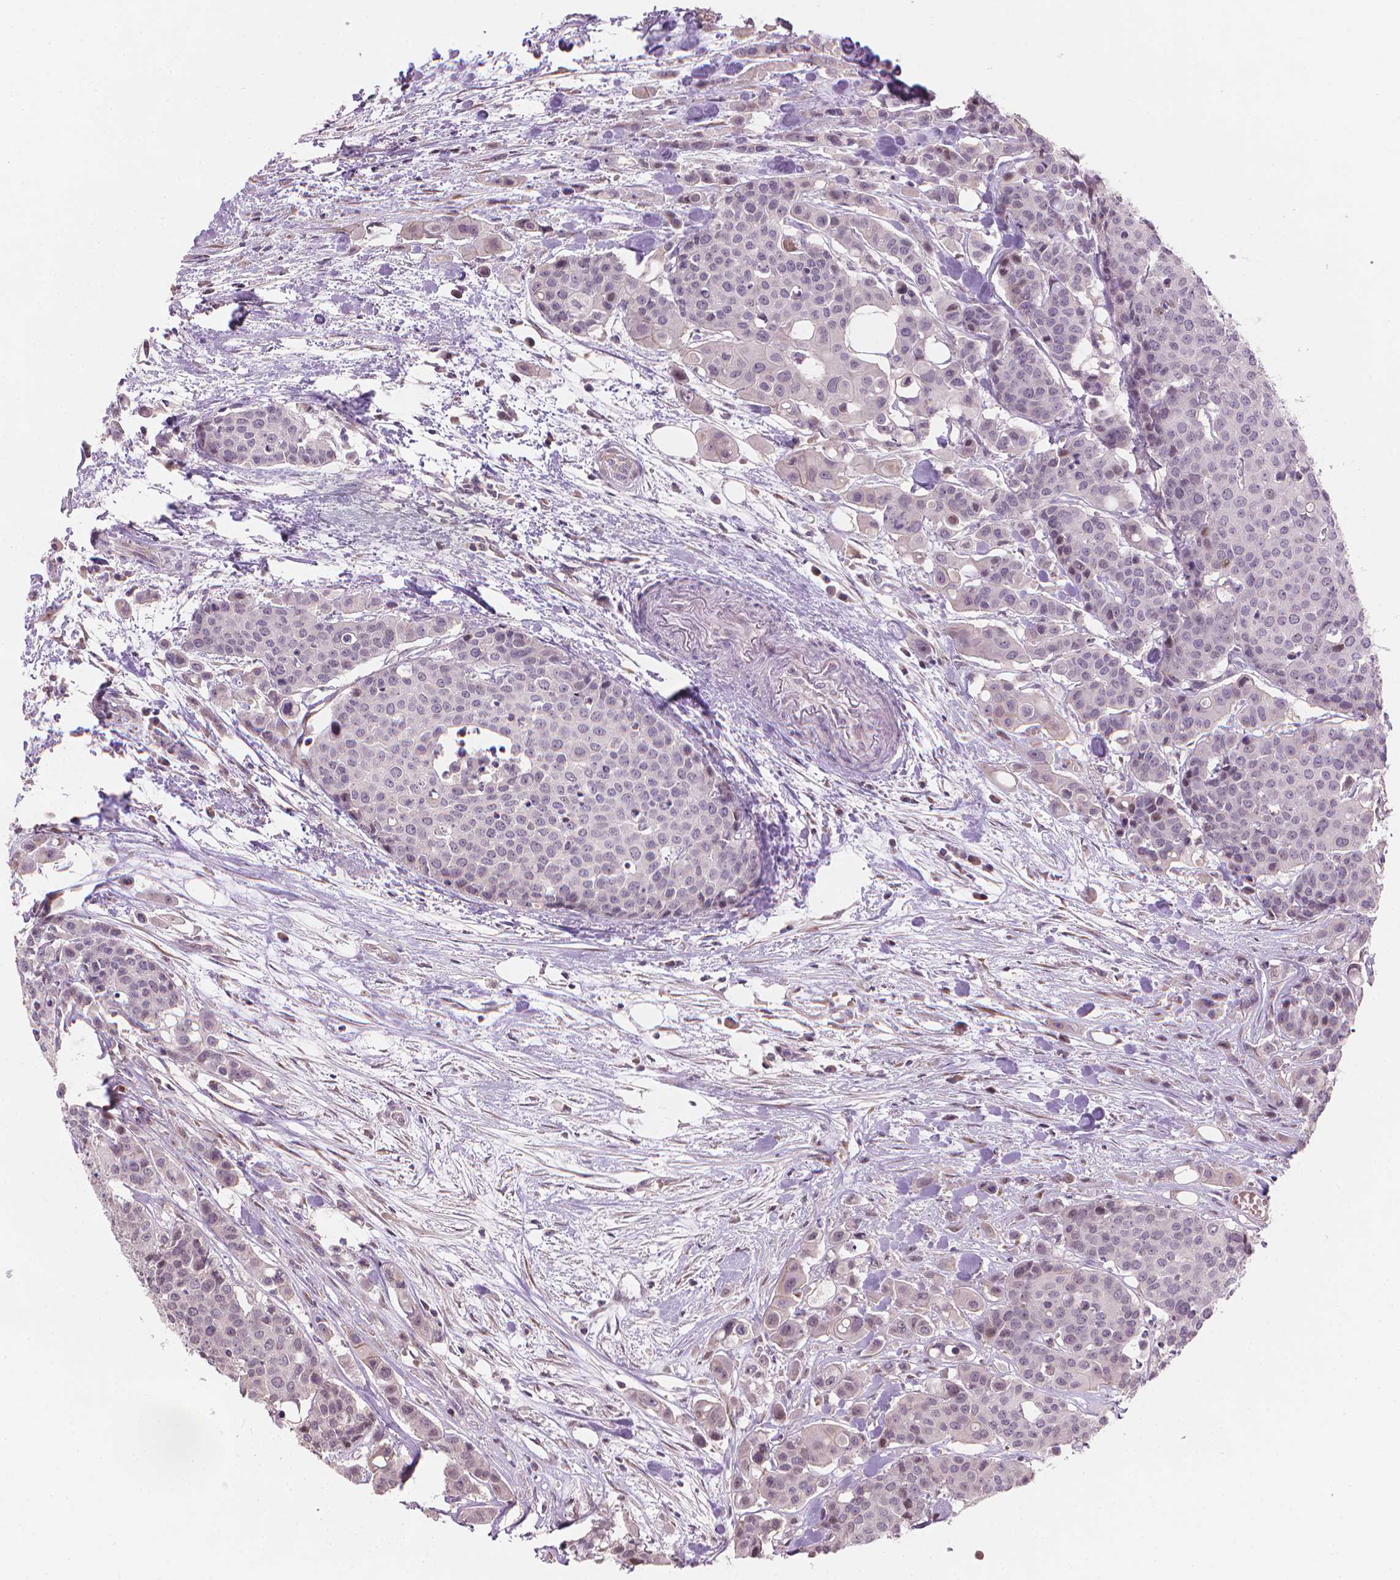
{"staining": {"intensity": "negative", "quantity": "none", "location": "none"}, "tissue": "carcinoid", "cell_type": "Tumor cells", "image_type": "cancer", "snomed": [{"axis": "morphology", "description": "Carcinoid, malignant, NOS"}, {"axis": "topography", "description": "Colon"}], "caption": "Protein analysis of carcinoid demonstrates no significant positivity in tumor cells.", "gene": "IFFO1", "patient": {"sex": "male", "age": 81}}